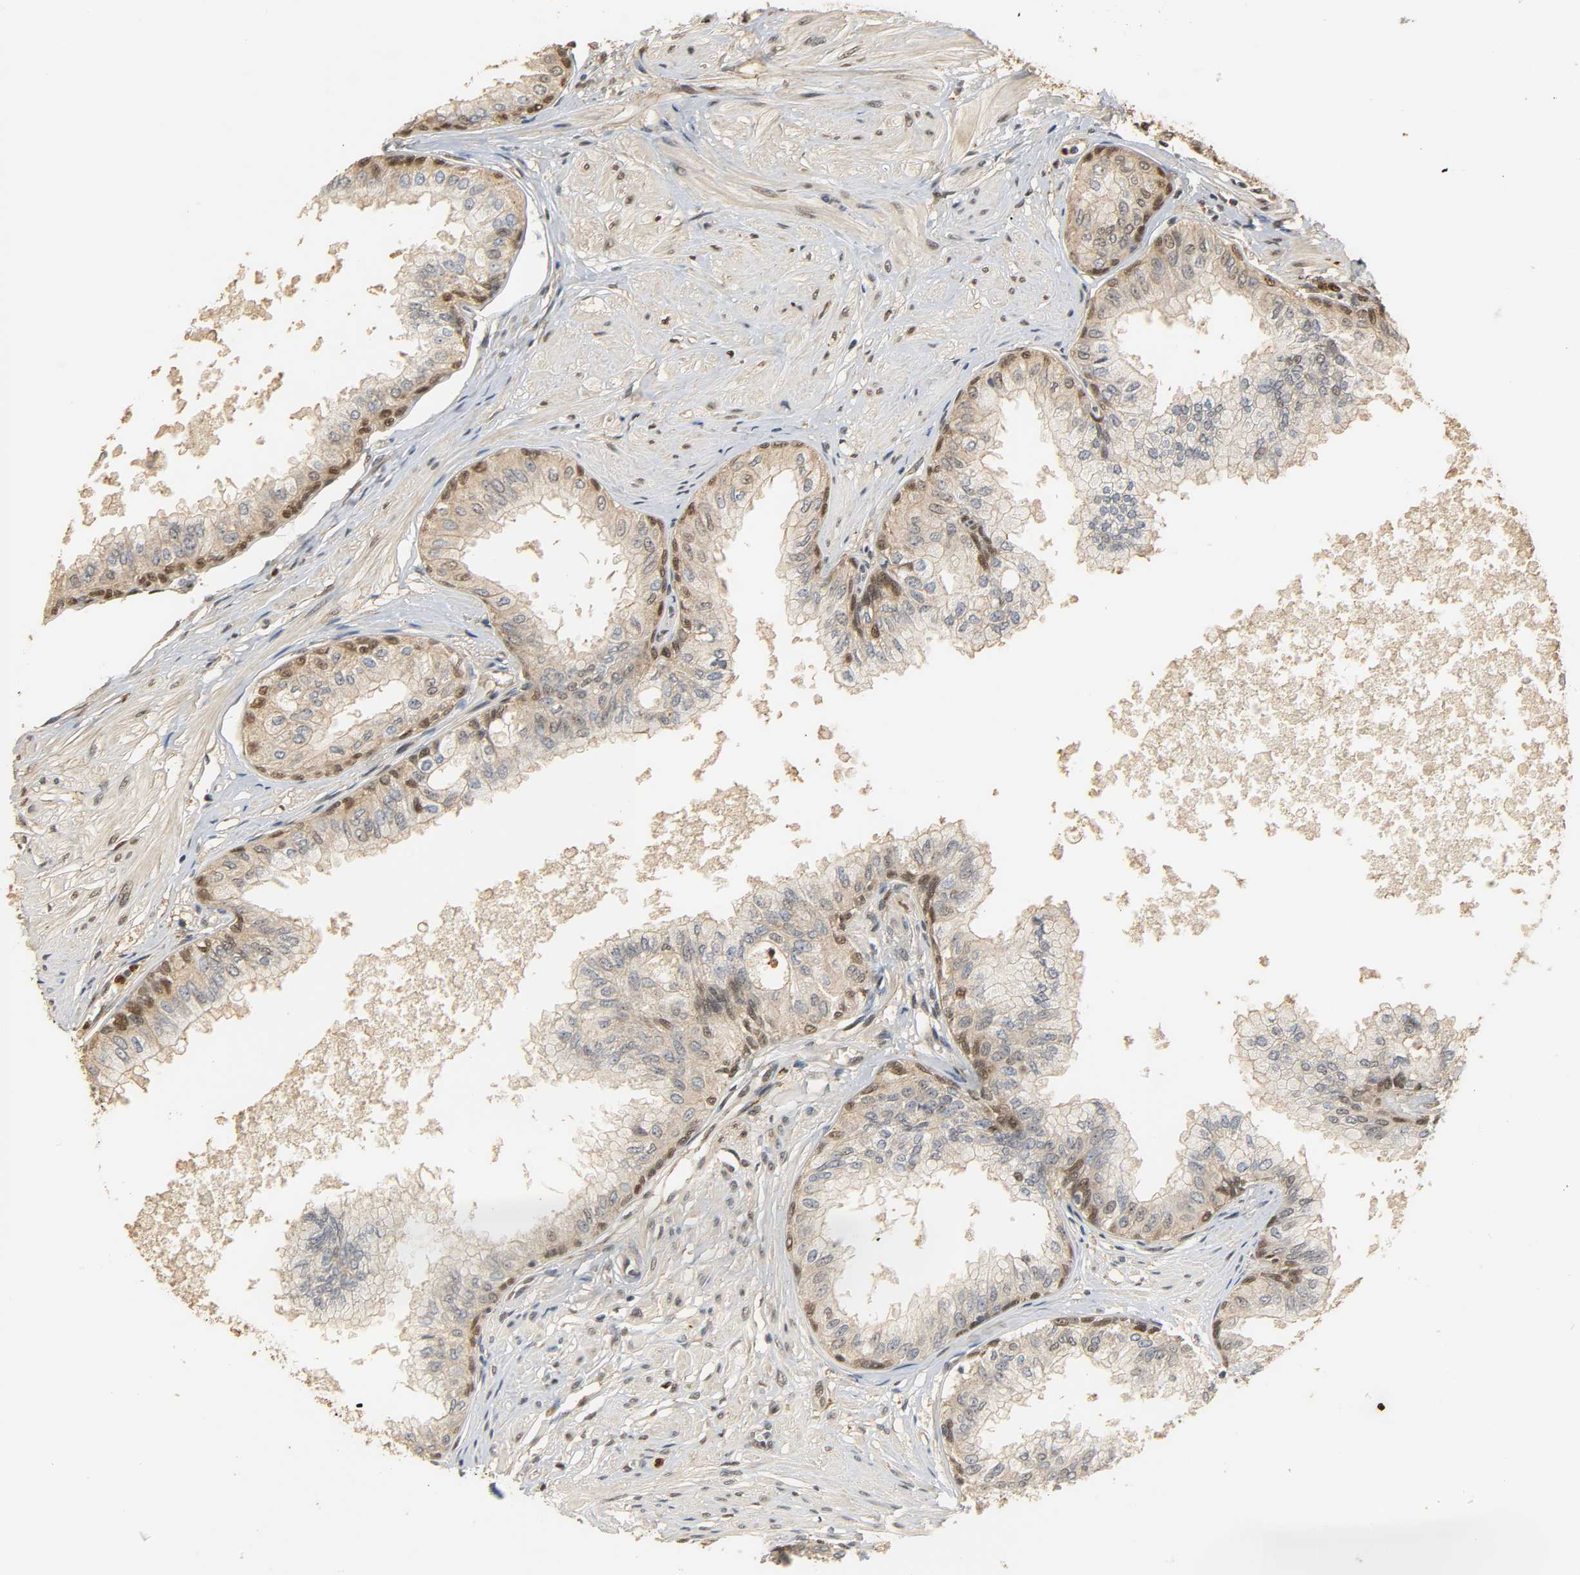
{"staining": {"intensity": "moderate", "quantity": "25%-75%", "location": "nuclear"}, "tissue": "prostate", "cell_type": "Glandular cells", "image_type": "normal", "snomed": [{"axis": "morphology", "description": "Normal tissue, NOS"}, {"axis": "topography", "description": "Prostate"}, {"axis": "topography", "description": "Seminal veicle"}], "caption": "A medium amount of moderate nuclear expression is seen in about 25%-75% of glandular cells in normal prostate. The staining was performed using DAB (3,3'-diaminobenzidine) to visualize the protein expression in brown, while the nuclei were stained in blue with hematoxylin (Magnification: 20x).", "gene": "ZFPM2", "patient": {"sex": "male", "age": 60}}